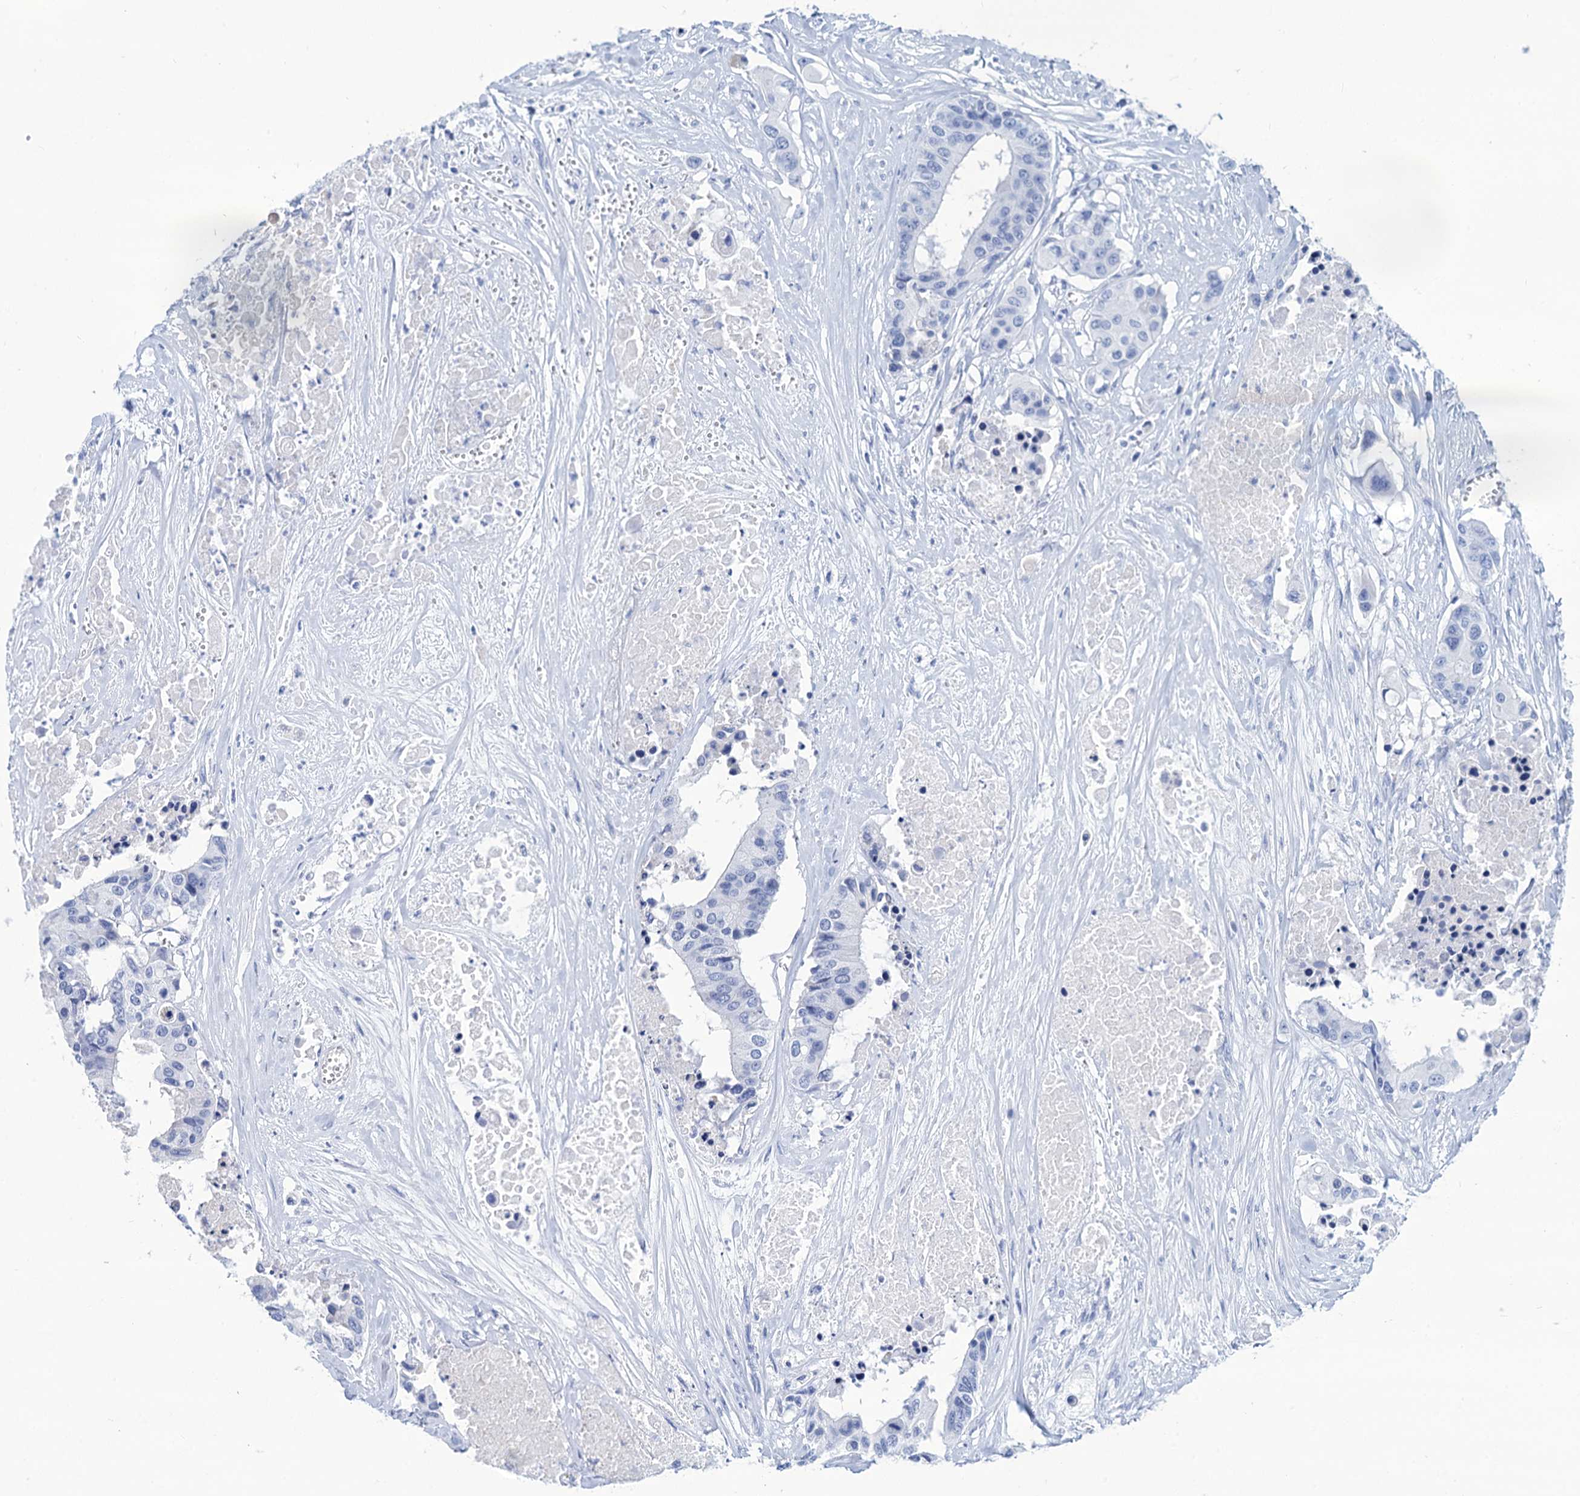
{"staining": {"intensity": "negative", "quantity": "none", "location": "none"}, "tissue": "colorectal cancer", "cell_type": "Tumor cells", "image_type": "cancer", "snomed": [{"axis": "morphology", "description": "Adenocarcinoma, NOS"}, {"axis": "topography", "description": "Colon"}], "caption": "Image shows no significant protein positivity in tumor cells of colorectal cancer (adenocarcinoma).", "gene": "CABYR", "patient": {"sex": "male", "age": 77}}